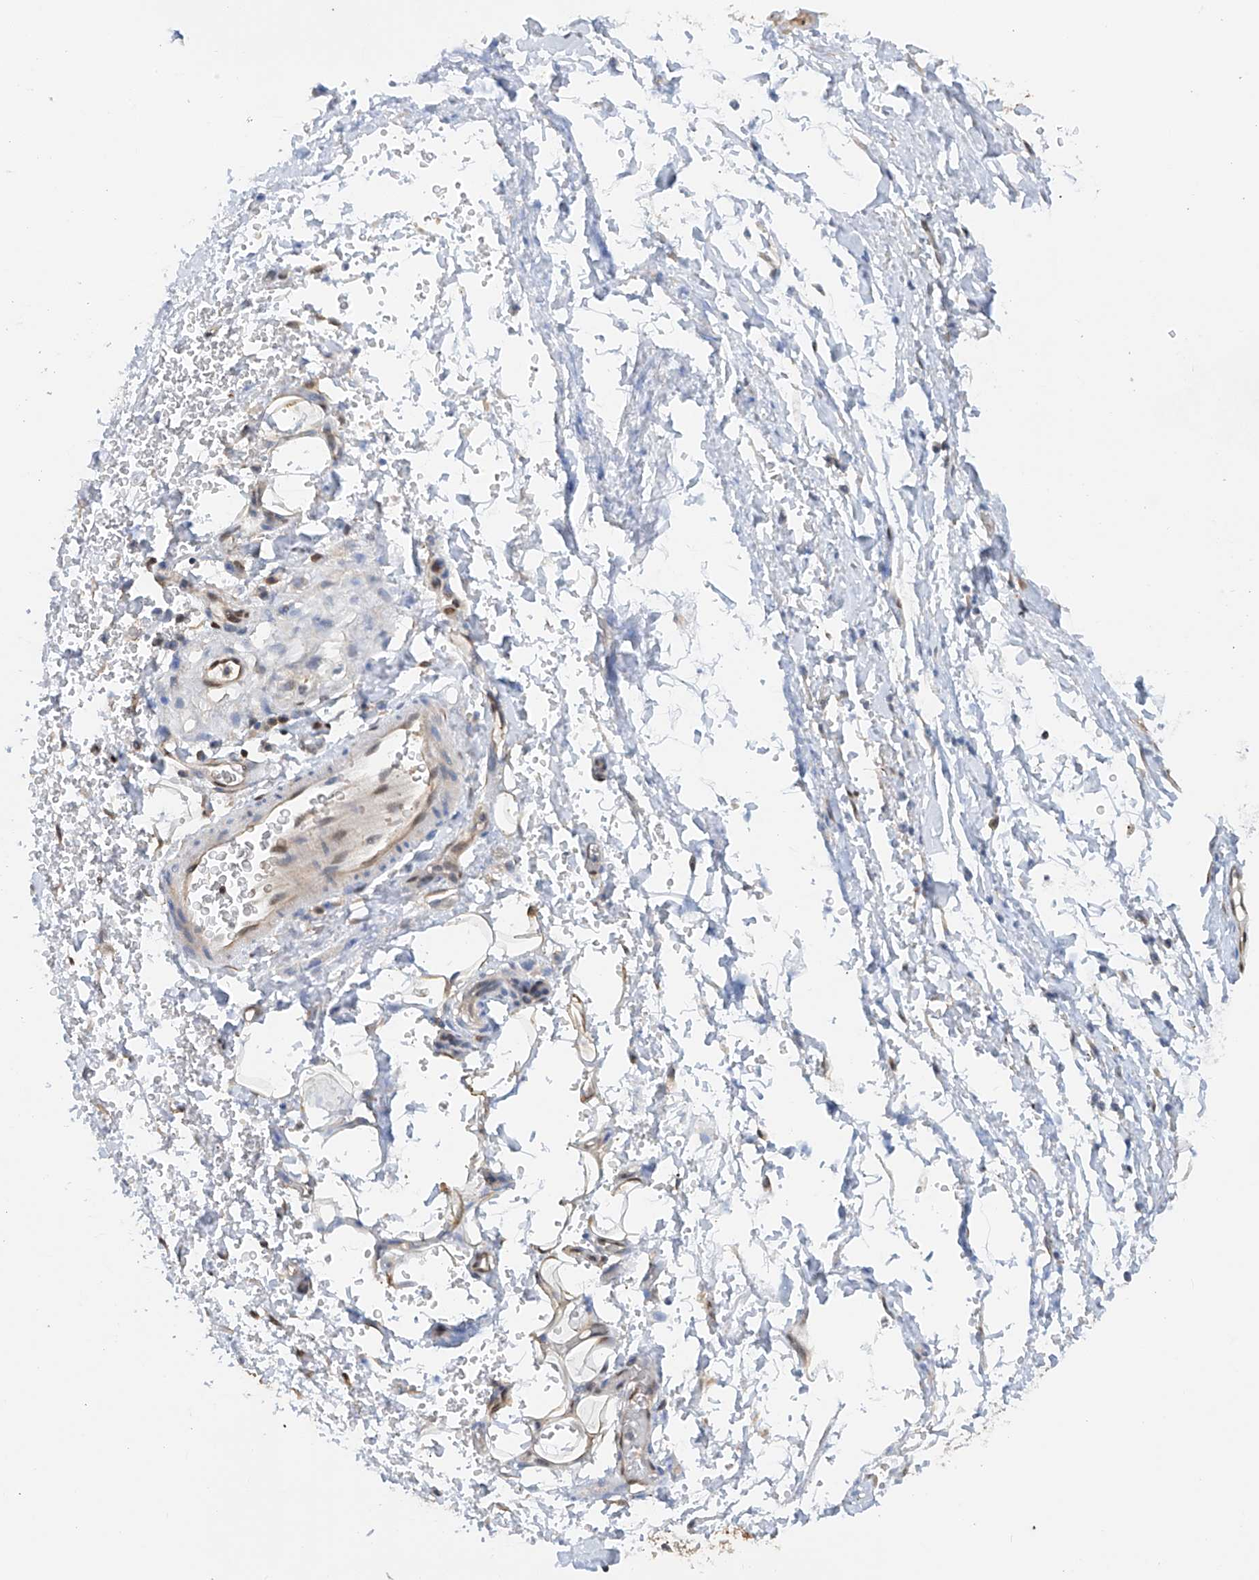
{"staining": {"intensity": "weak", "quantity": ">75%", "location": "cytoplasmic/membranous"}, "tissue": "adipose tissue", "cell_type": "Adipocytes", "image_type": "normal", "snomed": [{"axis": "morphology", "description": "Normal tissue, NOS"}, {"axis": "morphology", "description": "Adenocarcinoma, NOS"}, {"axis": "topography", "description": "Stomach, upper"}, {"axis": "topography", "description": "Peripheral nerve tissue"}], "caption": "Protein staining of normal adipose tissue shows weak cytoplasmic/membranous expression in approximately >75% of adipocytes. The protein of interest is shown in brown color, while the nuclei are stained blue.", "gene": "PMM1", "patient": {"sex": "male", "age": 62}}